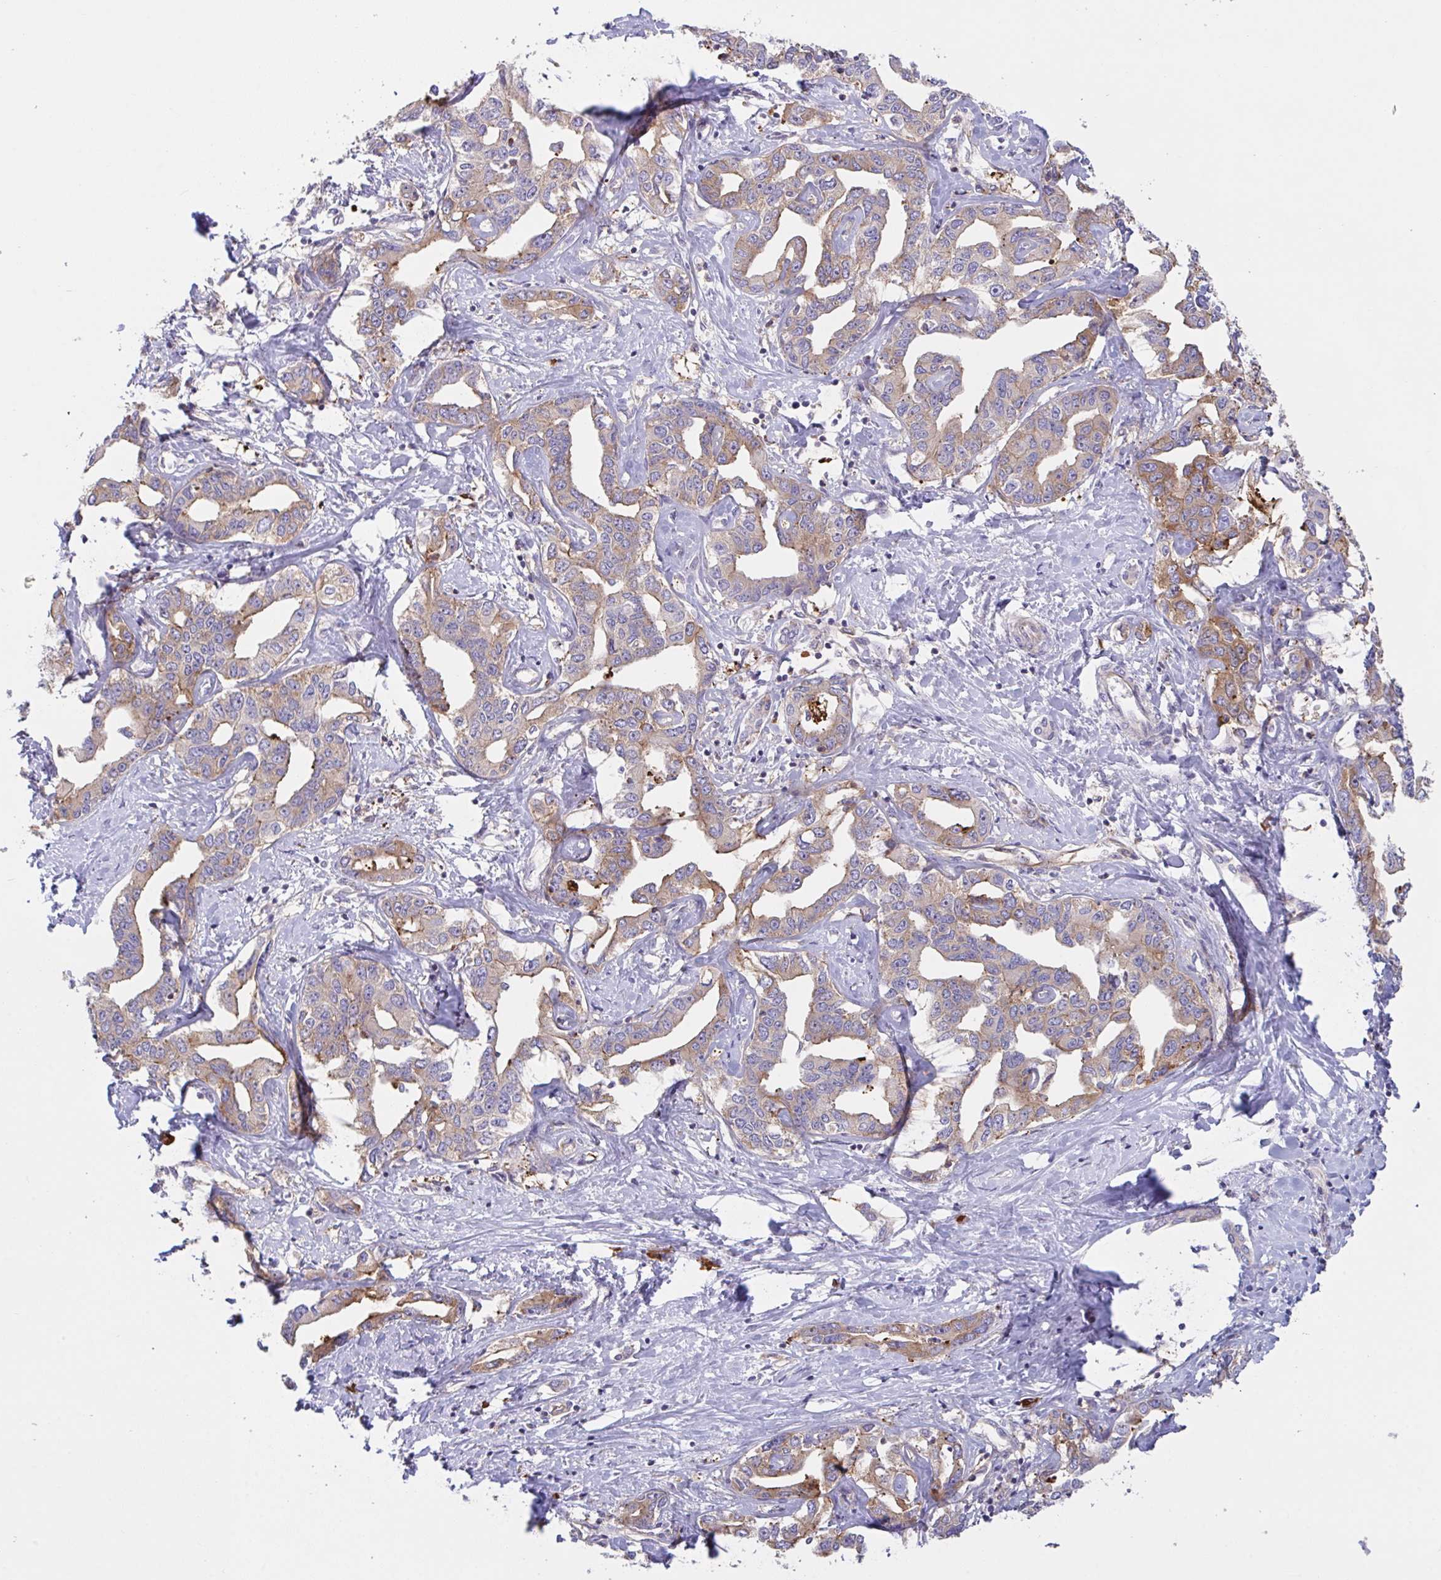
{"staining": {"intensity": "moderate", "quantity": "25%-75%", "location": "cytoplasmic/membranous"}, "tissue": "liver cancer", "cell_type": "Tumor cells", "image_type": "cancer", "snomed": [{"axis": "morphology", "description": "Cholangiocarcinoma"}, {"axis": "topography", "description": "Liver"}], "caption": "Liver cancer (cholangiocarcinoma) stained for a protein (brown) demonstrates moderate cytoplasmic/membranous positive positivity in about 25%-75% of tumor cells.", "gene": "YARS2", "patient": {"sex": "male", "age": 59}}